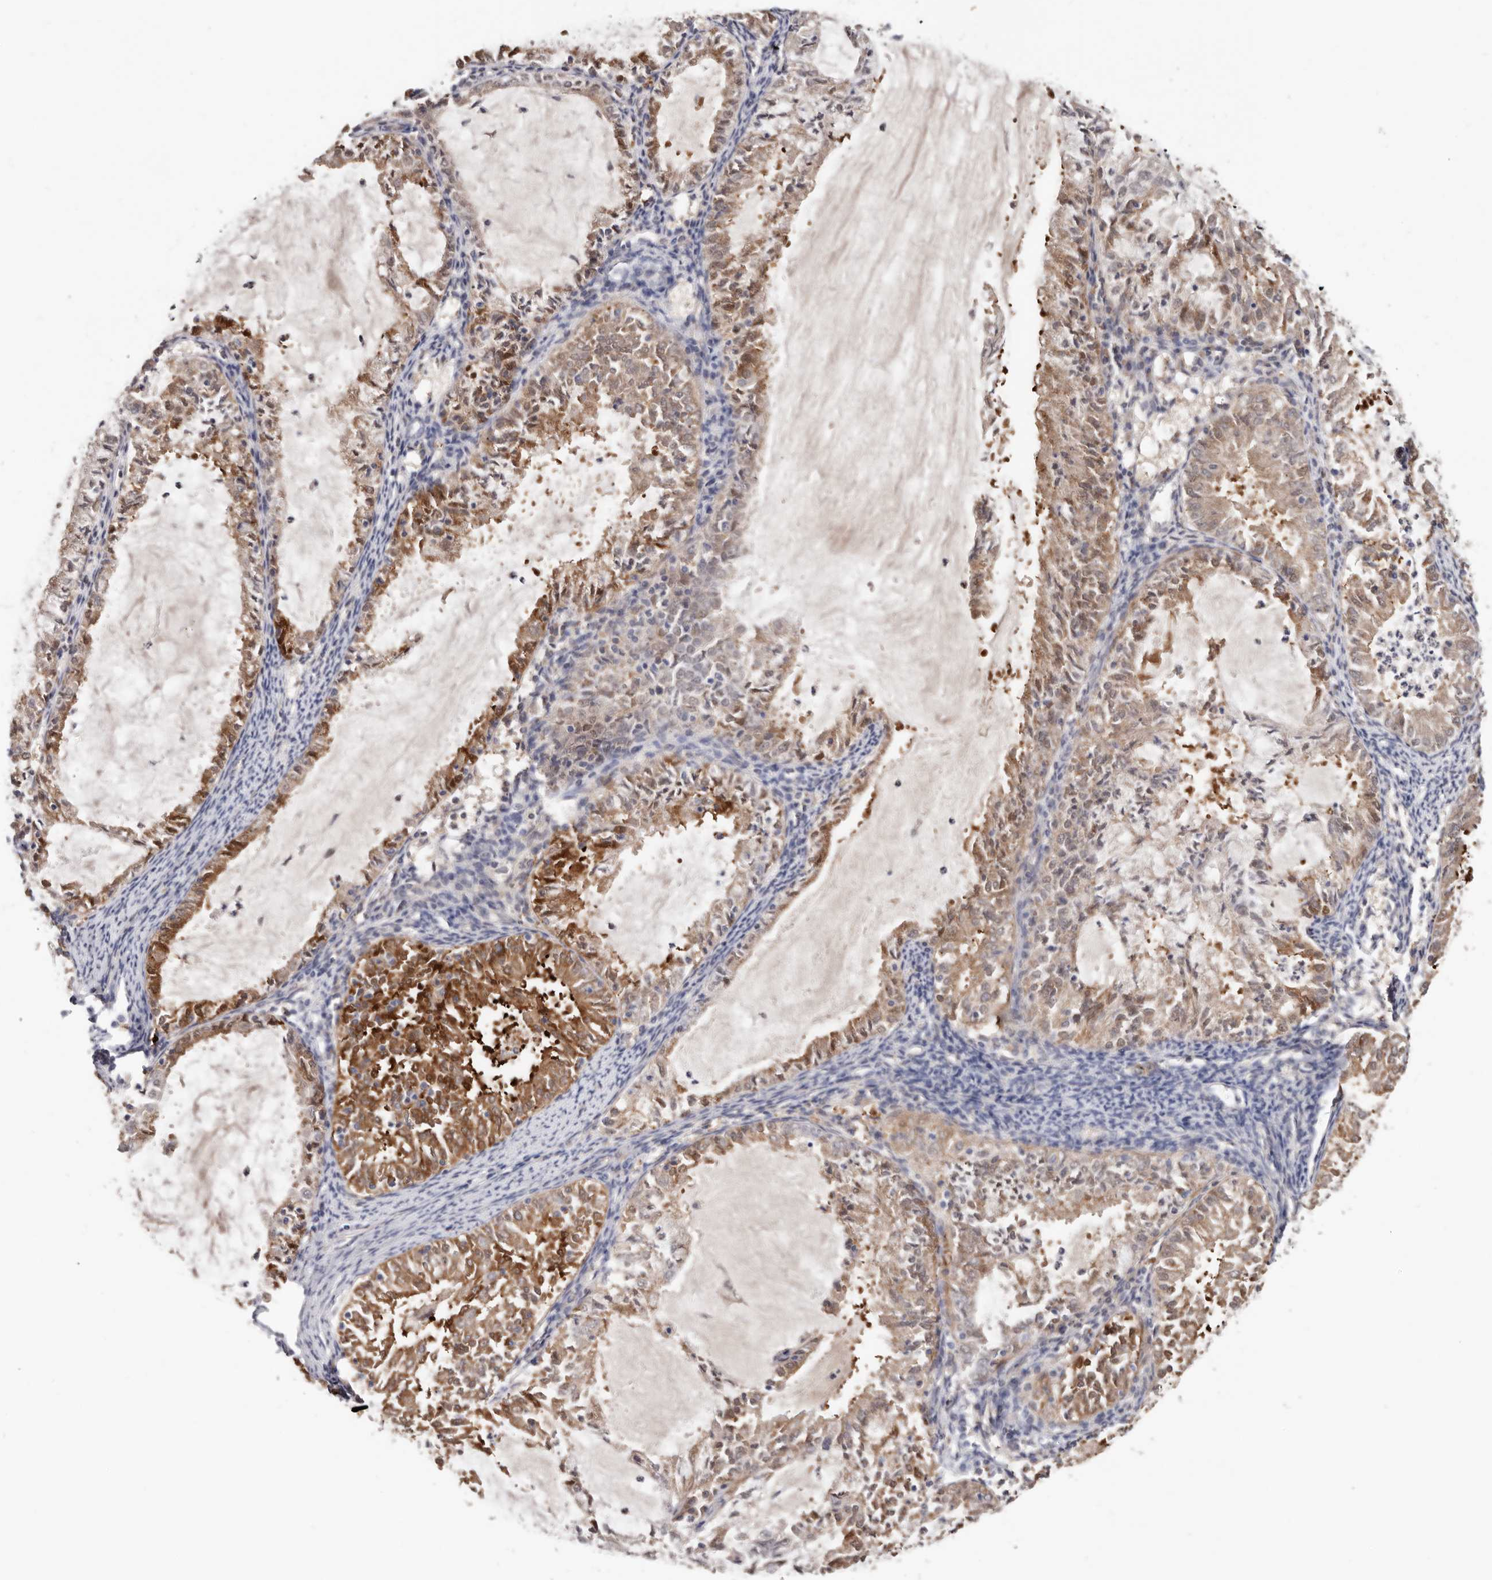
{"staining": {"intensity": "strong", "quantity": "25%-75%", "location": "cytoplasmic/membranous,nuclear"}, "tissue": "endometrial cancer", "cell_type": "Tumor cells", "image_type": "cancer", "snomed": [{"axis": "morphology", "description": "Adenocarcinoma, NOS"}, {"axis": "topography", "description": "Endometrium"}], "caption": "A brown stain shows strong cytoplasmic/membranous and nuclear positivity of a protein in adenocarcinoma (endometrial) tumor cells.", "gene": "PKDCC", "patient": {"sex": "female", "age": 57}}